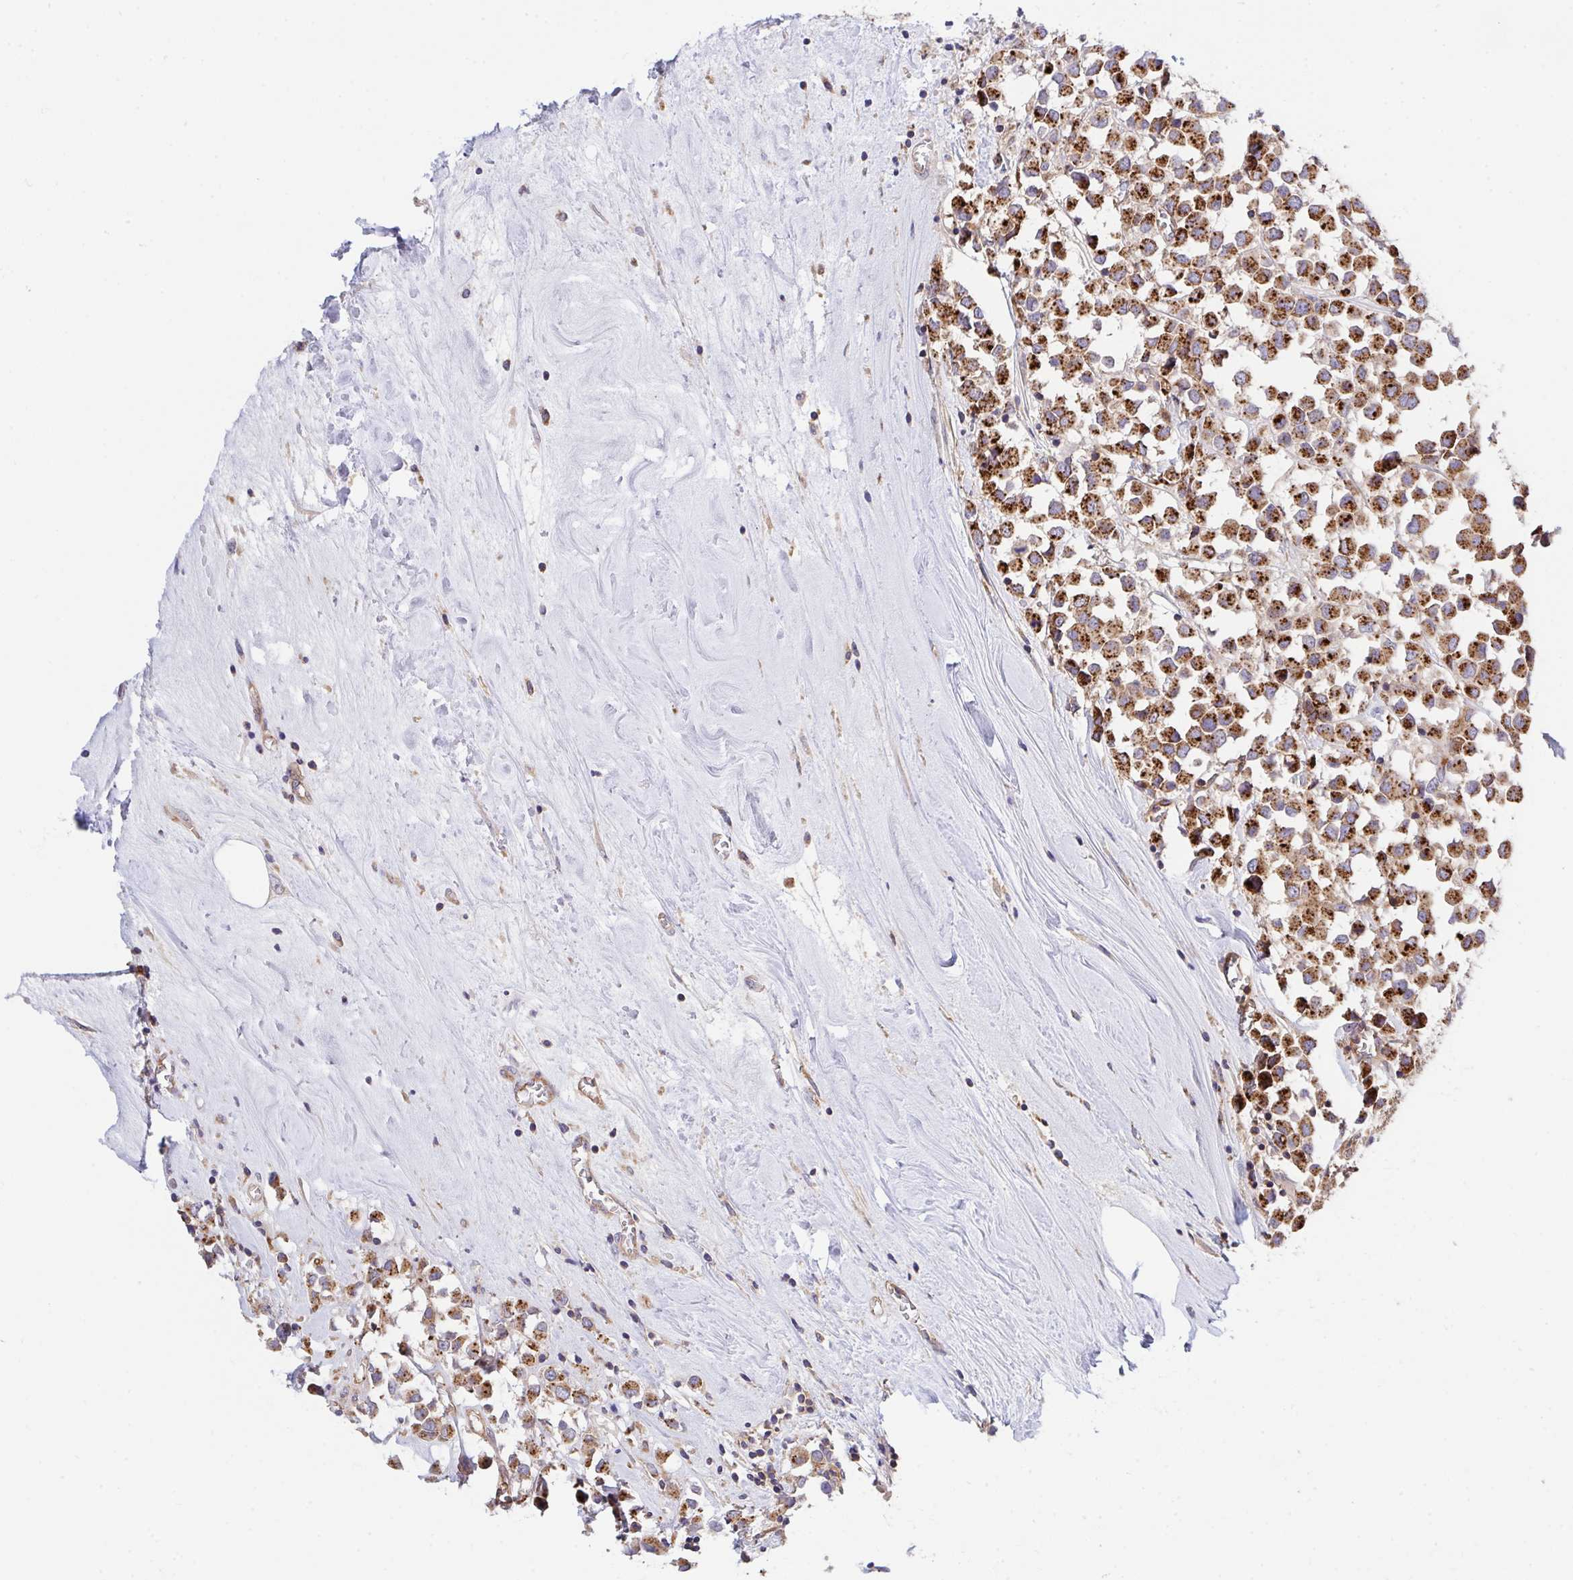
{"staining": {"intensity": "strong", "quantity": ">75%", "location": "cytoplasmic/membranous"}, "tissue": "breast cancer", "cell_type": "Tumor cells", "image_type": "cancer", "snomed": [{"axis": "morphology", "description": "Duct carcinoma"}, {"axis": "topography", "description": "Breast"}], "caption": "This micrograph demonstrates immunohistochemistry (IHC) staining of human breast cancer, with high strong cytoplasmic/membranous staining in about >75% of tumor cells.", "gene": "C4orf36", "patient": {"sex": "female", "age": 61}}